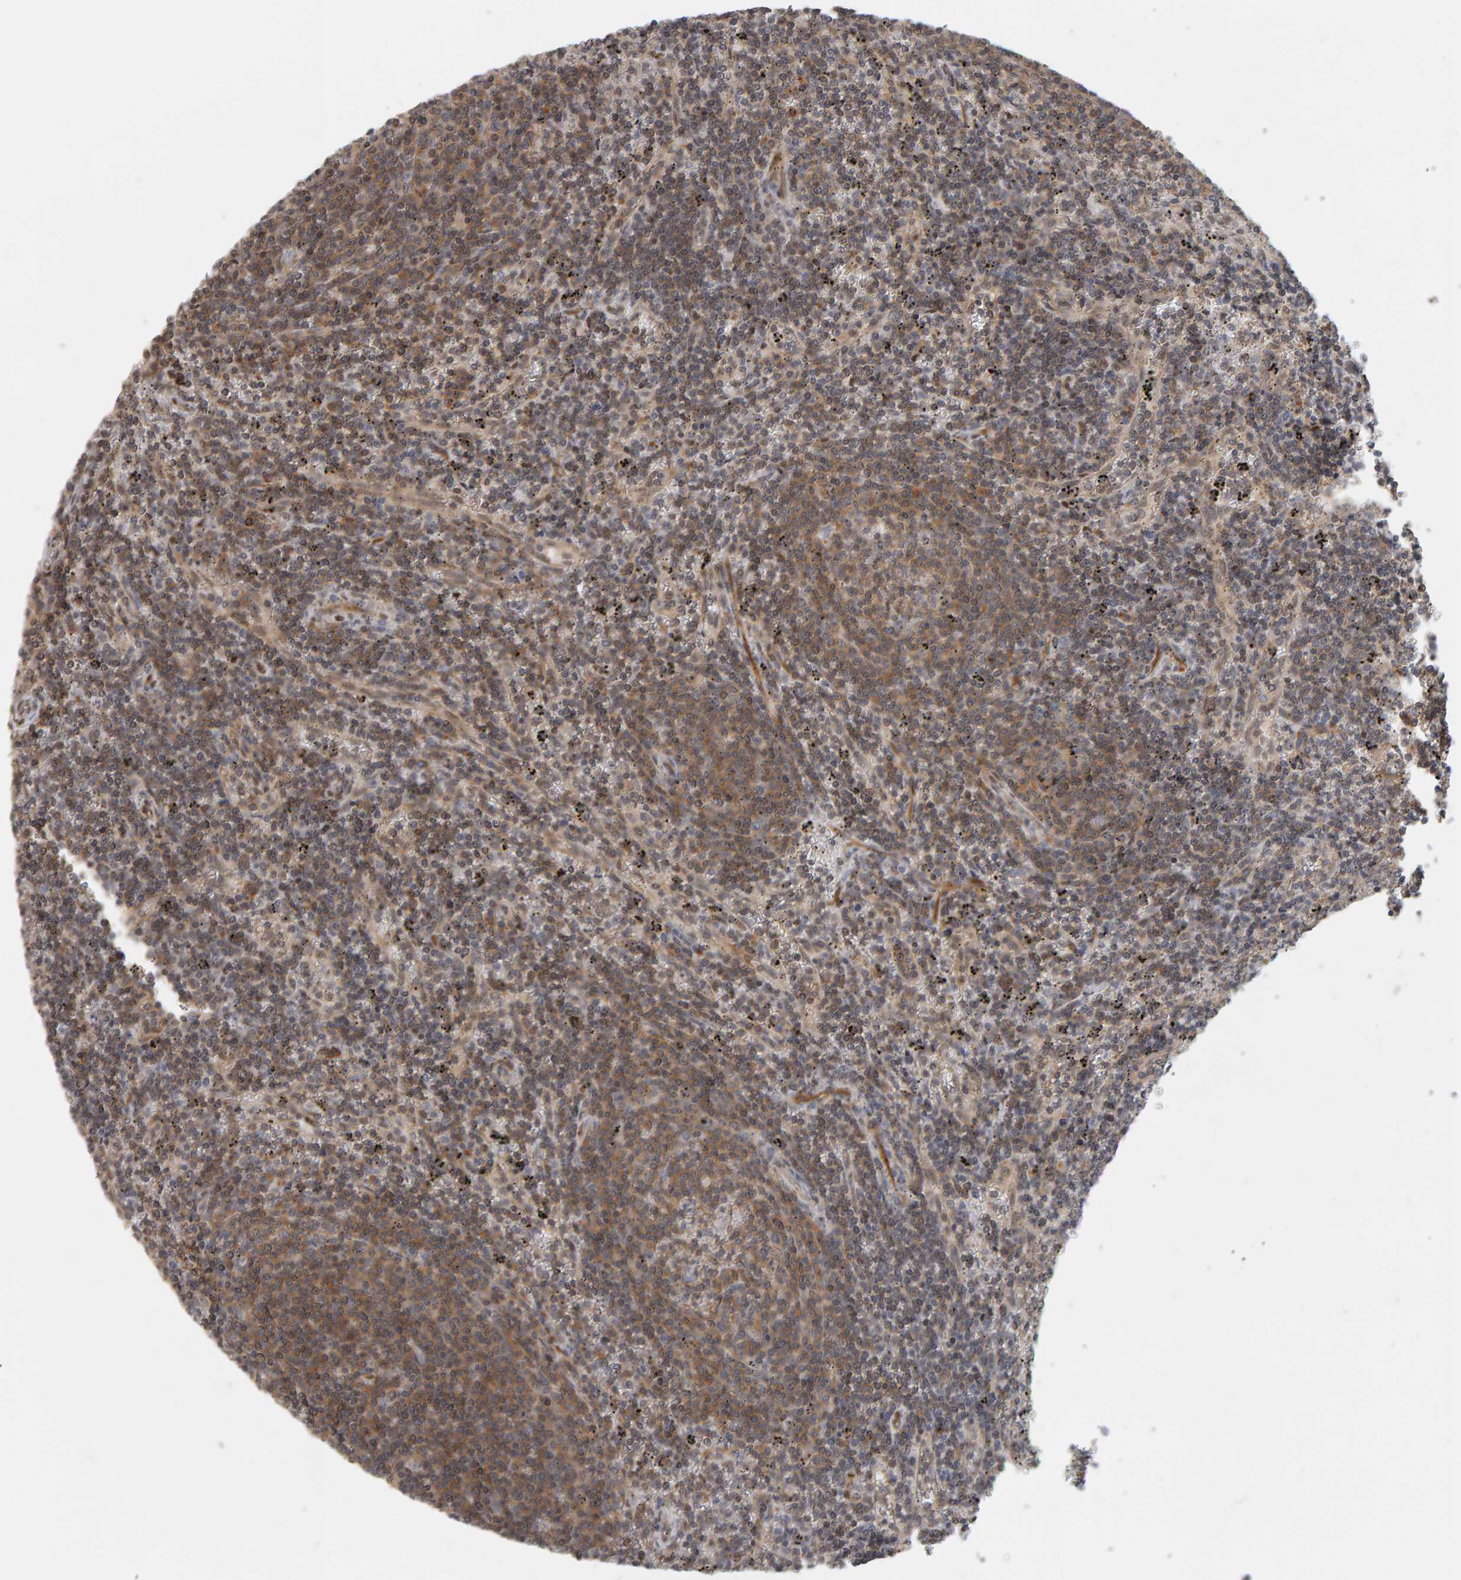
{"staining": {"intensity": "weak", "quantity": "25%-75%", "location": "cytoplasmic/membranous"}, "tissue": "lymphoma", "cell_type": "Tumor cells", "image_type": "cancer", "snomed": [{"axis": "morphology", "description": "Malignant lymphoma, non-Hodgkin's type, Low grade"}, {"axis": "topography", "description": "Spleen"}], "caption": "The immunohistochemical stain labels weak cytoplasmic/membranous positivity in tumor cells of malignant lymphoma, non-Hodgkin's type (low-grade) tissue. The protein of interest is stained brown, and the nuclei are stained in blue (DAB (3,3'-diaminobenzidine) IHC with brightfield microscopy, high magnification).", "gene": "TEFM", "patient": {"sex": "female", "age": 50}}